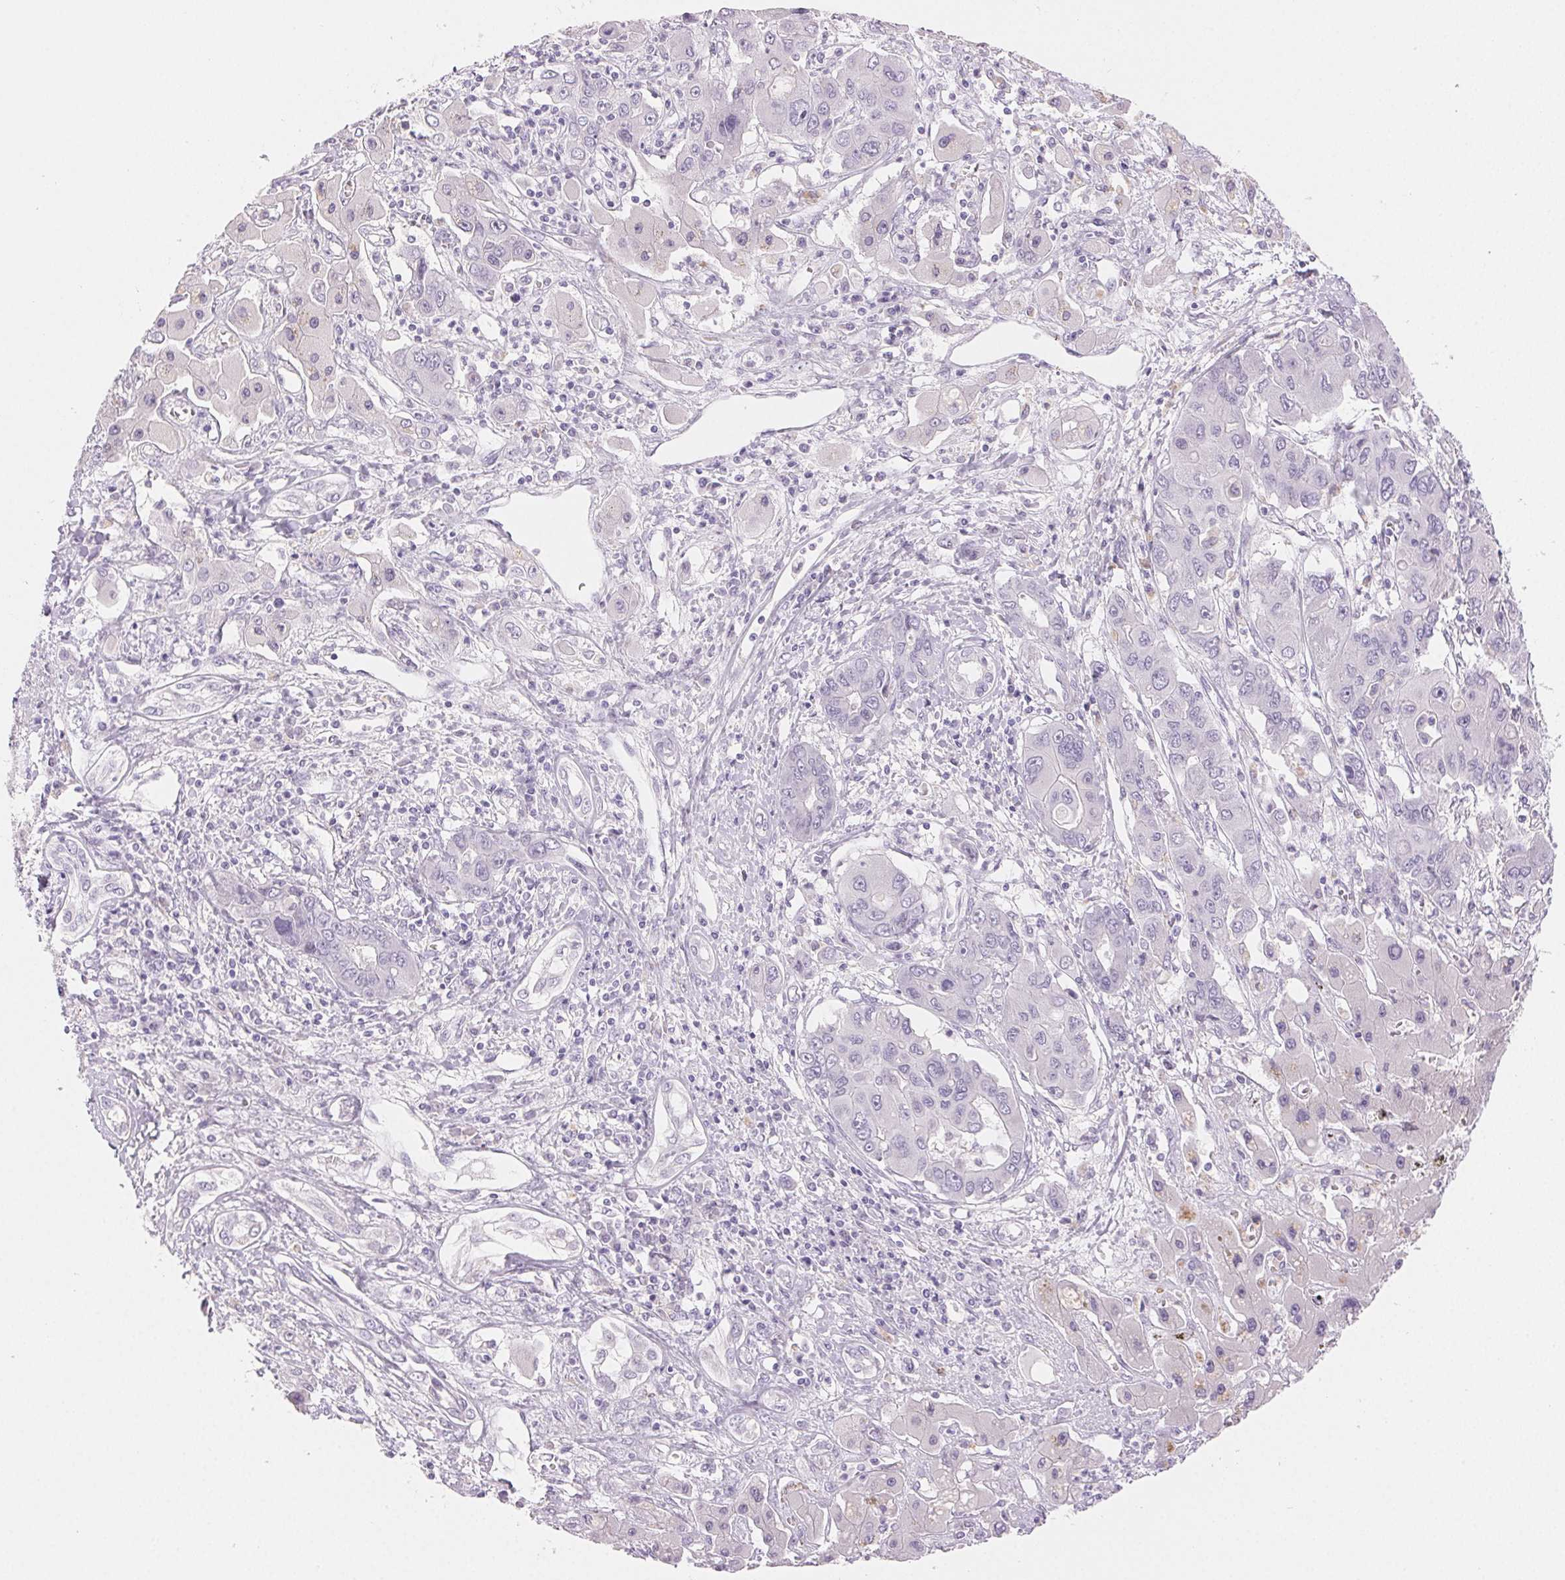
{"staining": {"intensity": "negative", "quantity": "none", "location": "none"}, "tissue": "liver cancer", "cell_type": "Tumor cells", "image_type": "cancer", "snomed": [{"axis": "morphology", "description": "Cholangiocarcinoma"}, {"axis": "topography", "description": "Liver"}], "caption": "Immunohistochemistry of liver cholangiocarcinoma displays no expression in tumor cells.", "gene": "BPIFB2", "patient": {"sex": "male", "age": 67}}